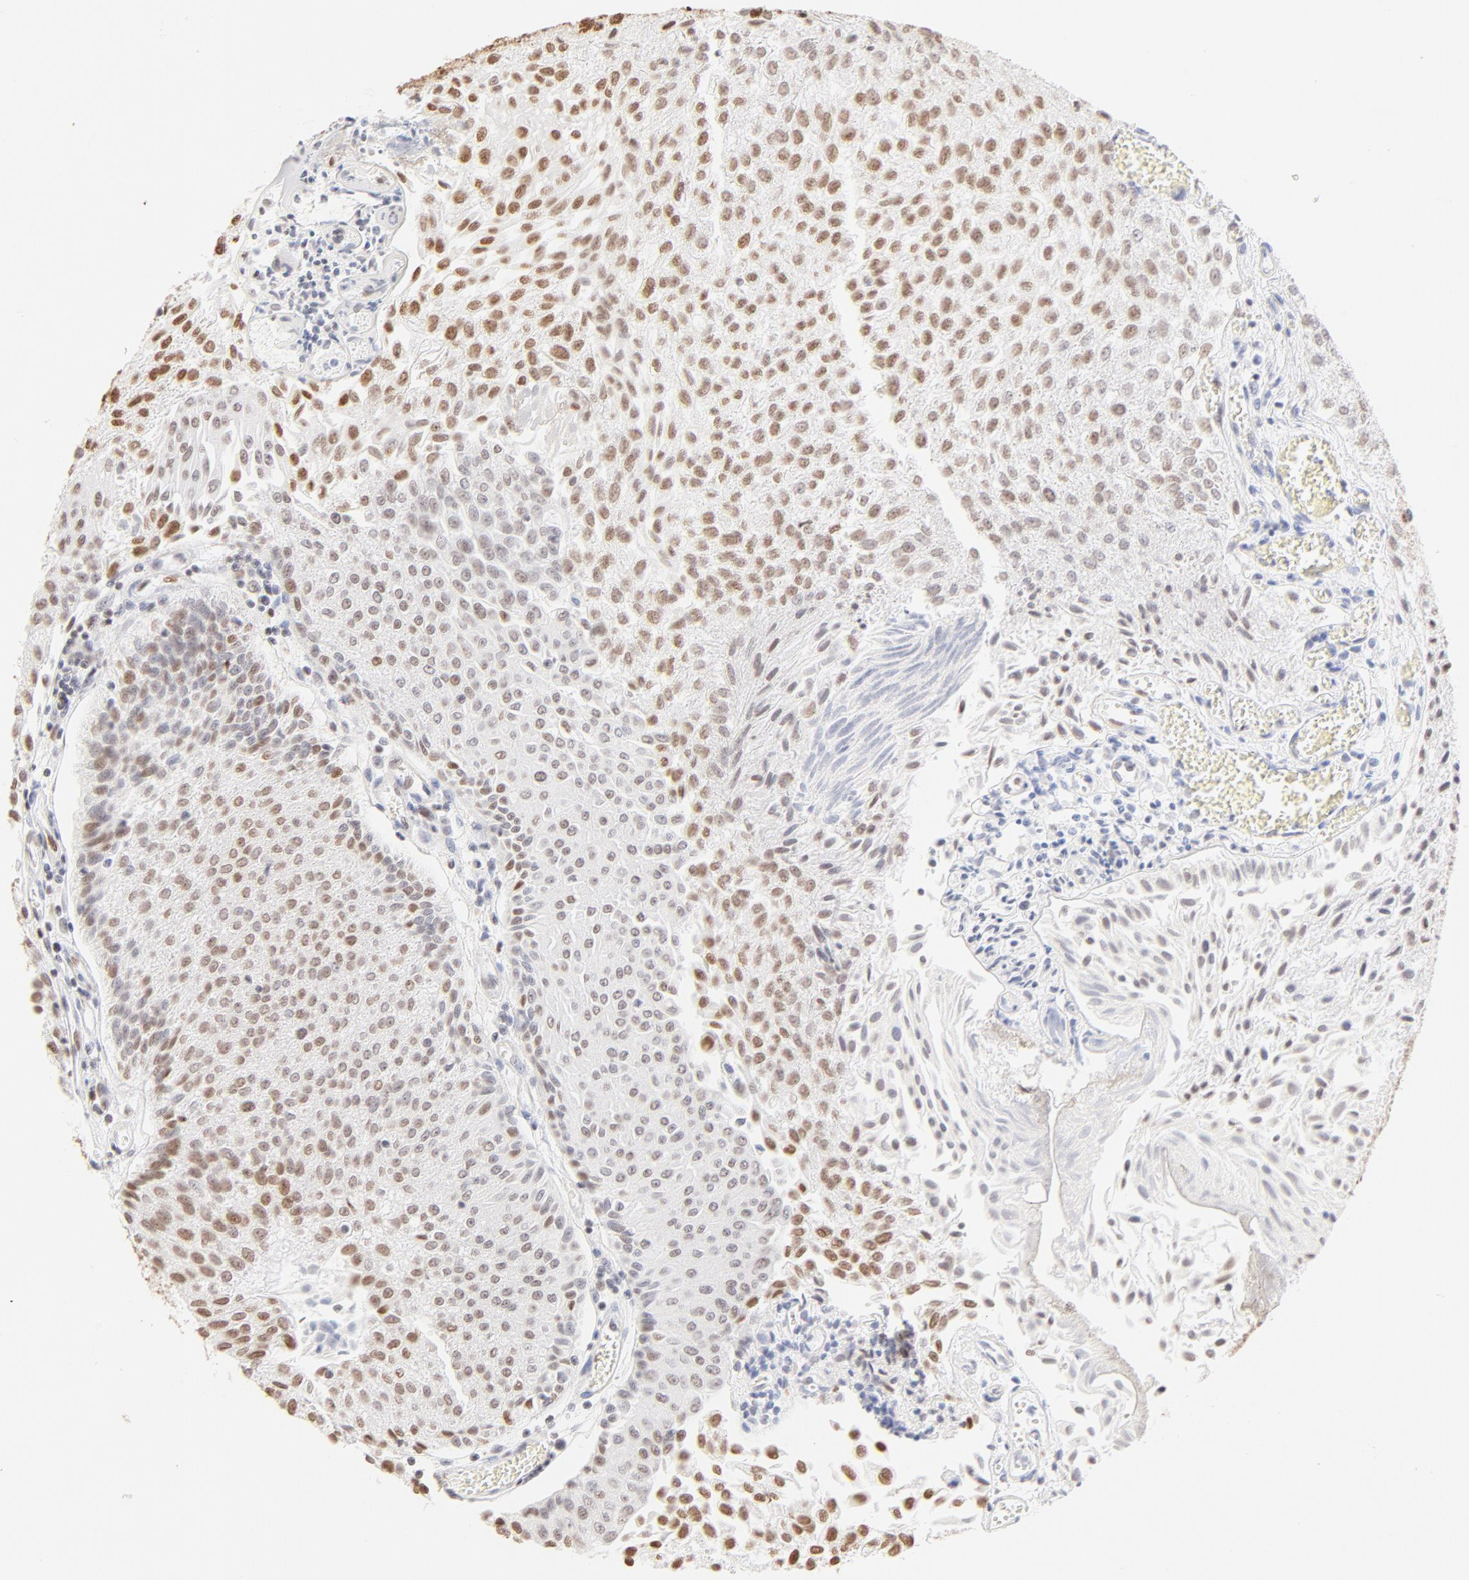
{"staining": {"intensity": "moderate", "quantity": "25%-75%", "location": "nuclear"}, "tissue": "urothelial cancer", "cell_type": "Tumor cells", "image_type": "cancer", "snomed": [{"axis": "morphology", "description": "Urothelial carcinoma, Low grade"}, {"axis": "topography", "description": "Urinary bladder"}], "caption": "Immunohistochemical staining of urothelial cancer exhibits medium levels of moderate nuclear protein staining in approximately 25%-75% of tumor cells.", "gene": "ZNF540", "patient": {"sex": "male", "age": 86}}